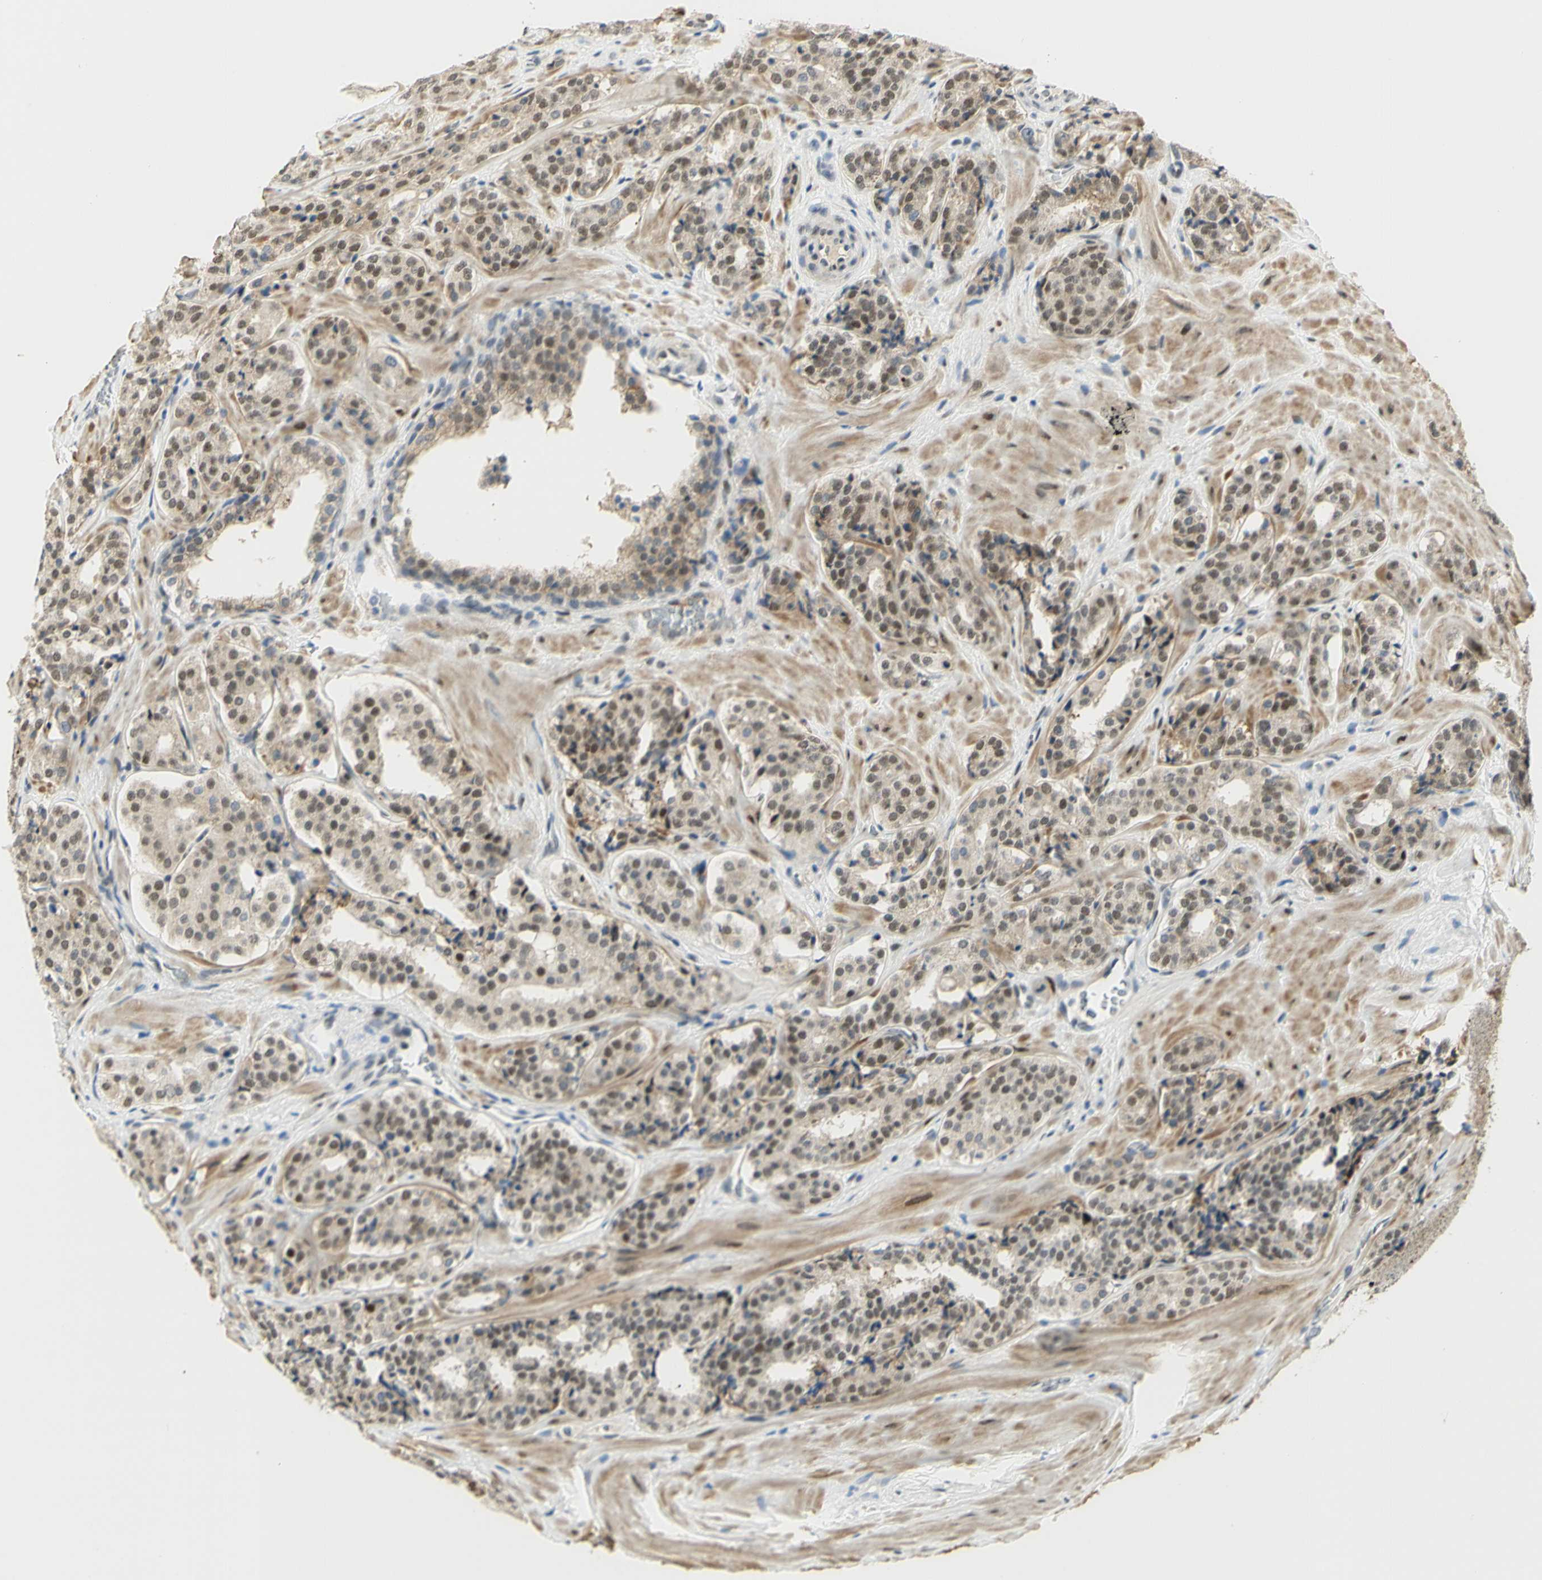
{"staining": {"intensity": "moderate", "quantity": "25%-75%", "location": "nuclear"}, "tissue": "prostate cancer", "cell_type": "Tumor cells", "image_type": "cancer", "snomed": [{"axis": "morphology", "description": "Adenocarcinoma, High grade"}, {"axis": "topography", "description": "Prostate"}], "caption": "Immunohistochemical staining of prostate cancer exhibits medium levels of moderate nuclear positivity in about 25%-75% of tumor cells.", "gene": "DDX1", "patient": {"sex": "male", "age": 60}}